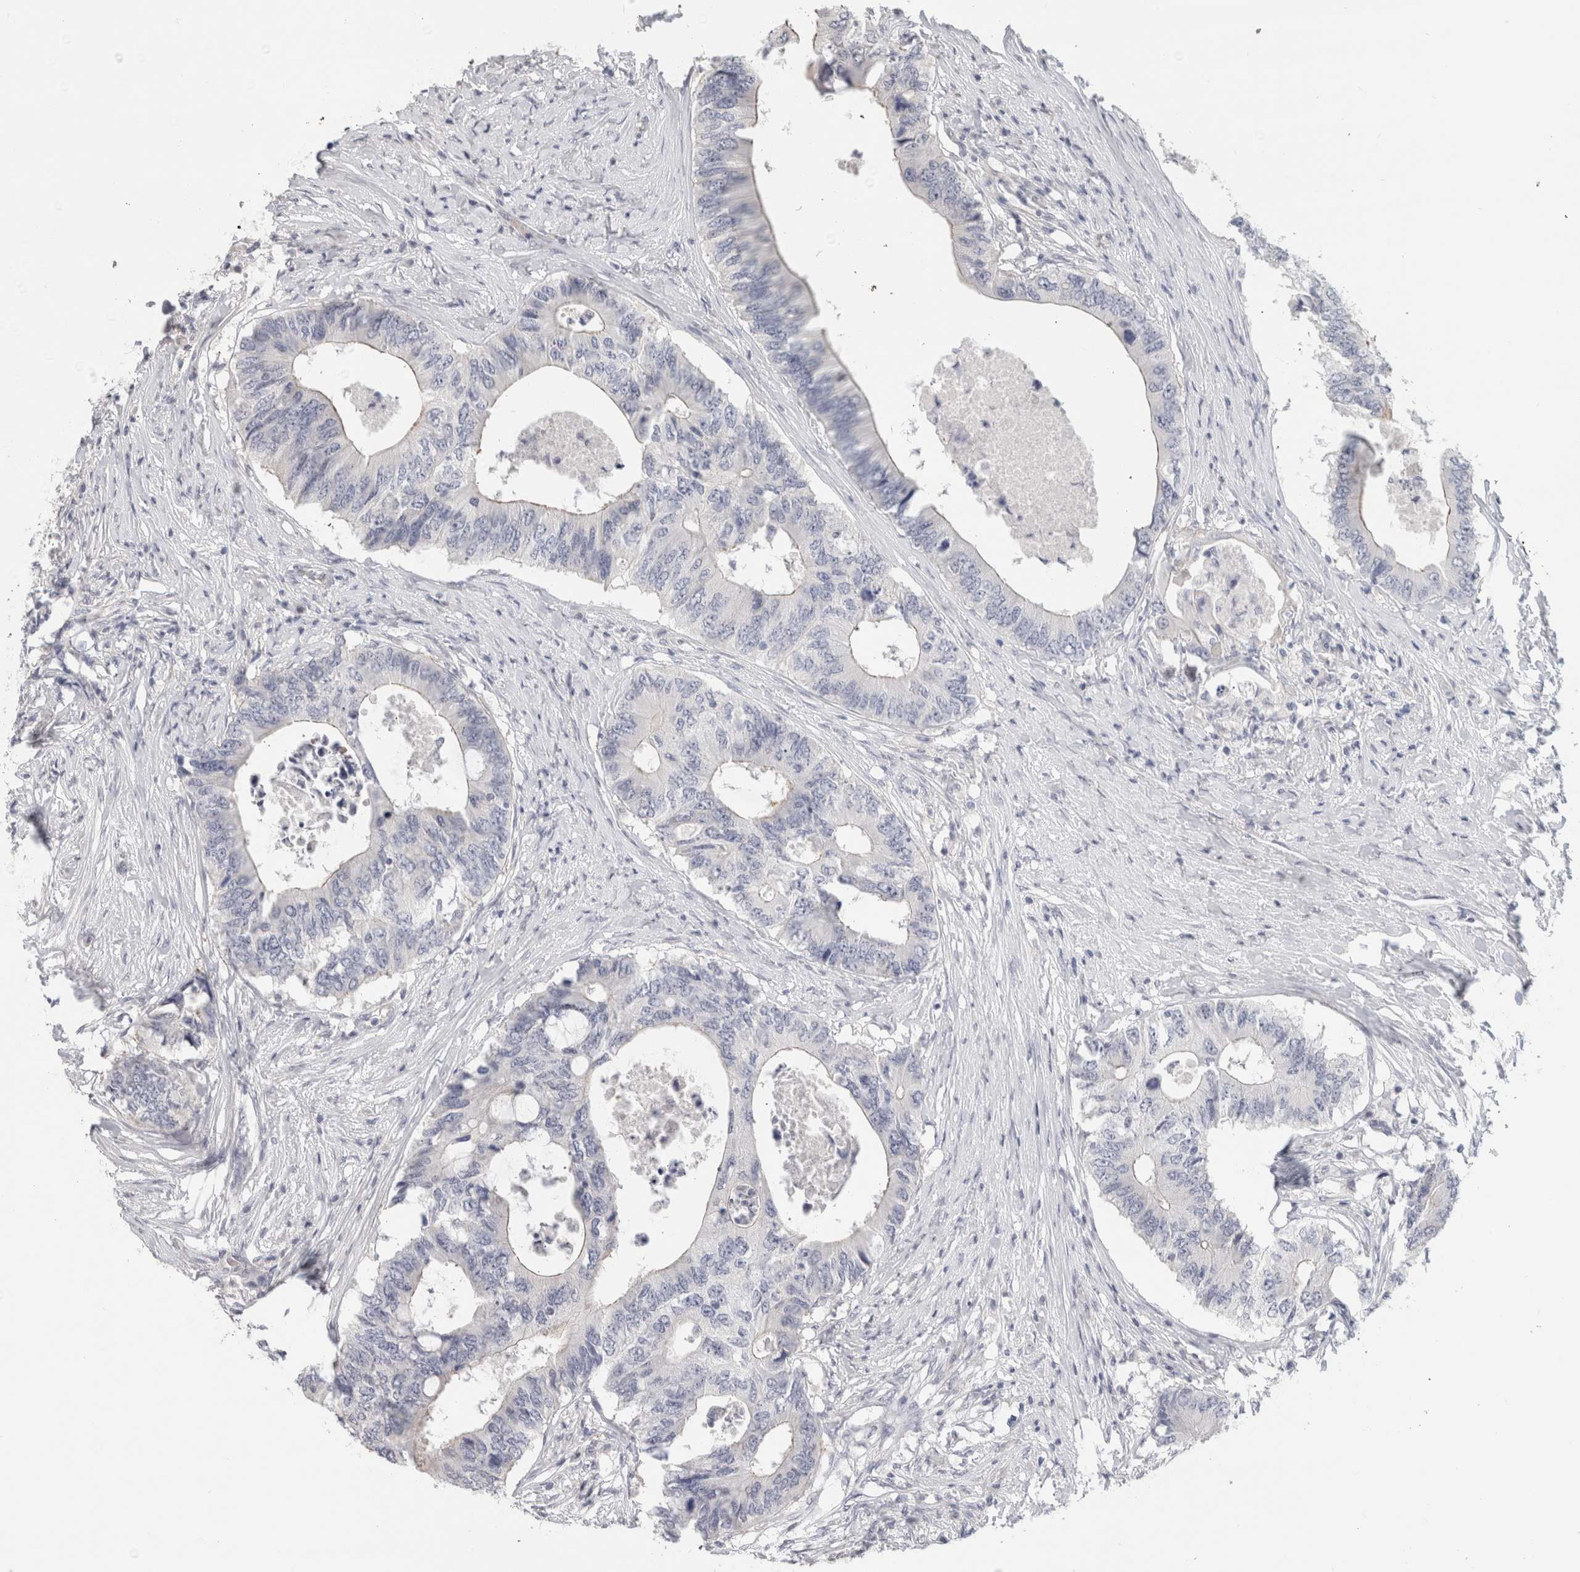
{"staining": {"intensity": "negative", "quantity": "none", "location": "none"}, "tissue": "colorectal cancer", "cell_type": "Tumor cells", "image_type": "cancer", "snomed": [{"axis": "morphology", "description": "Adenocarcinoma, NOS"}, {"axis": "topography", "description": "Colon"}], "caption": "Immunohistochemistry photomicrograph of neoplastic tissue: colorectal cancer stained with DAB (3,3'-diaminobenzidine) demonstrates no significant protein staining in tumor cells.", "gene": "AFP", "patient": {"sex": "male", "age": 71}}